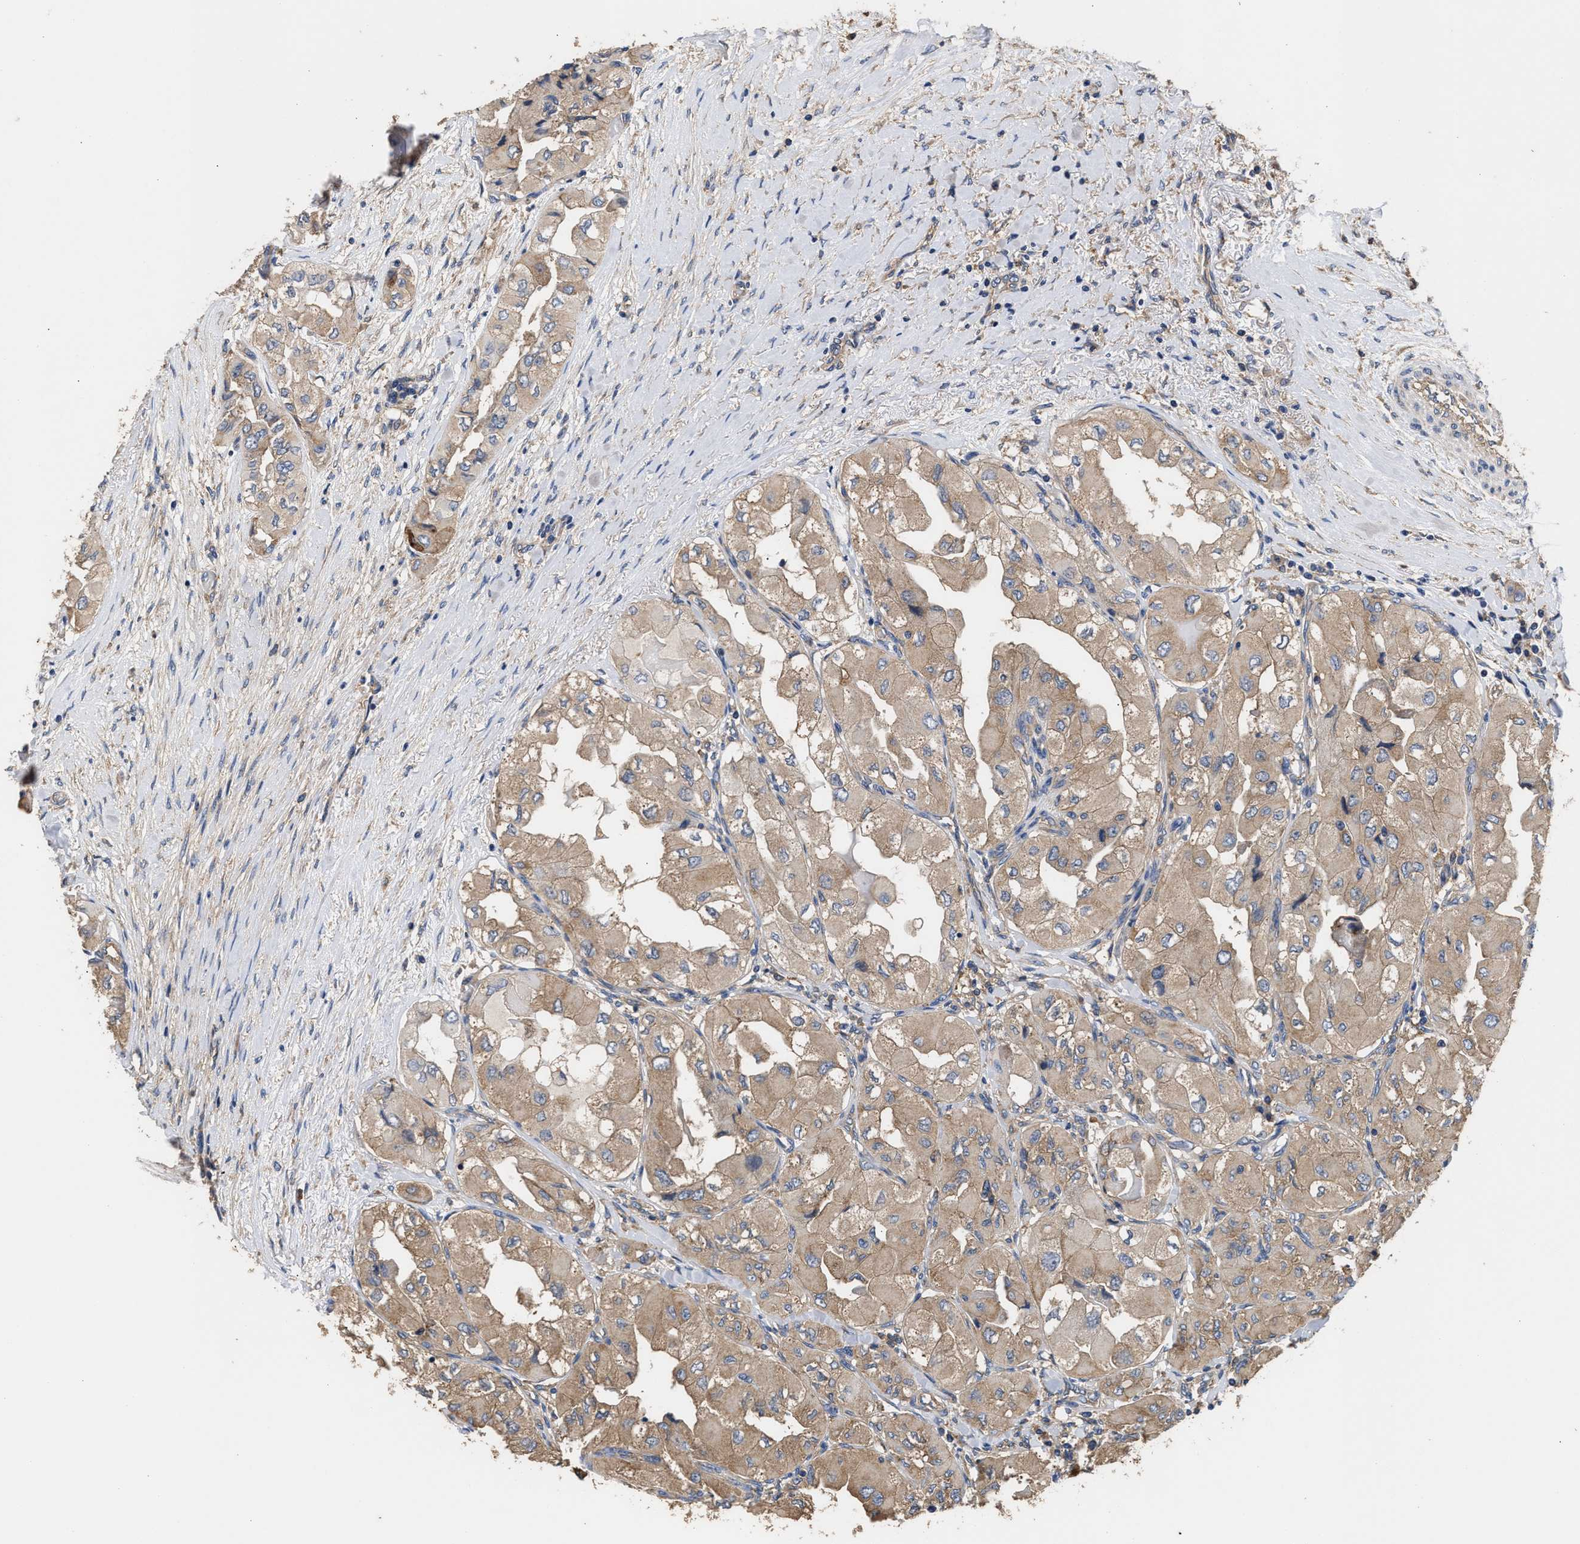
{"staining": {"intensity": "weak", "quantity": ">75%", "location": "cytoplasmic/membranous"}, "tissue": "thyroid cancer", "cell_type": "Tumor cells", "image_type": "cancer", "snomed": [{"axis": "morphology", "description": "Papillary adenocarcinoma, NOS"}, {"axis": "topography", "description": "Thyroid gland"}], "caption": "Thyroid papillary adenocarcinoma was stained to show a protein in brown. There is low levels of weak cytoplasmic/membranous expression in about >75% of tumor cells.", "gene": "KLB", "patient": {"sex": "female", "age": 59}}